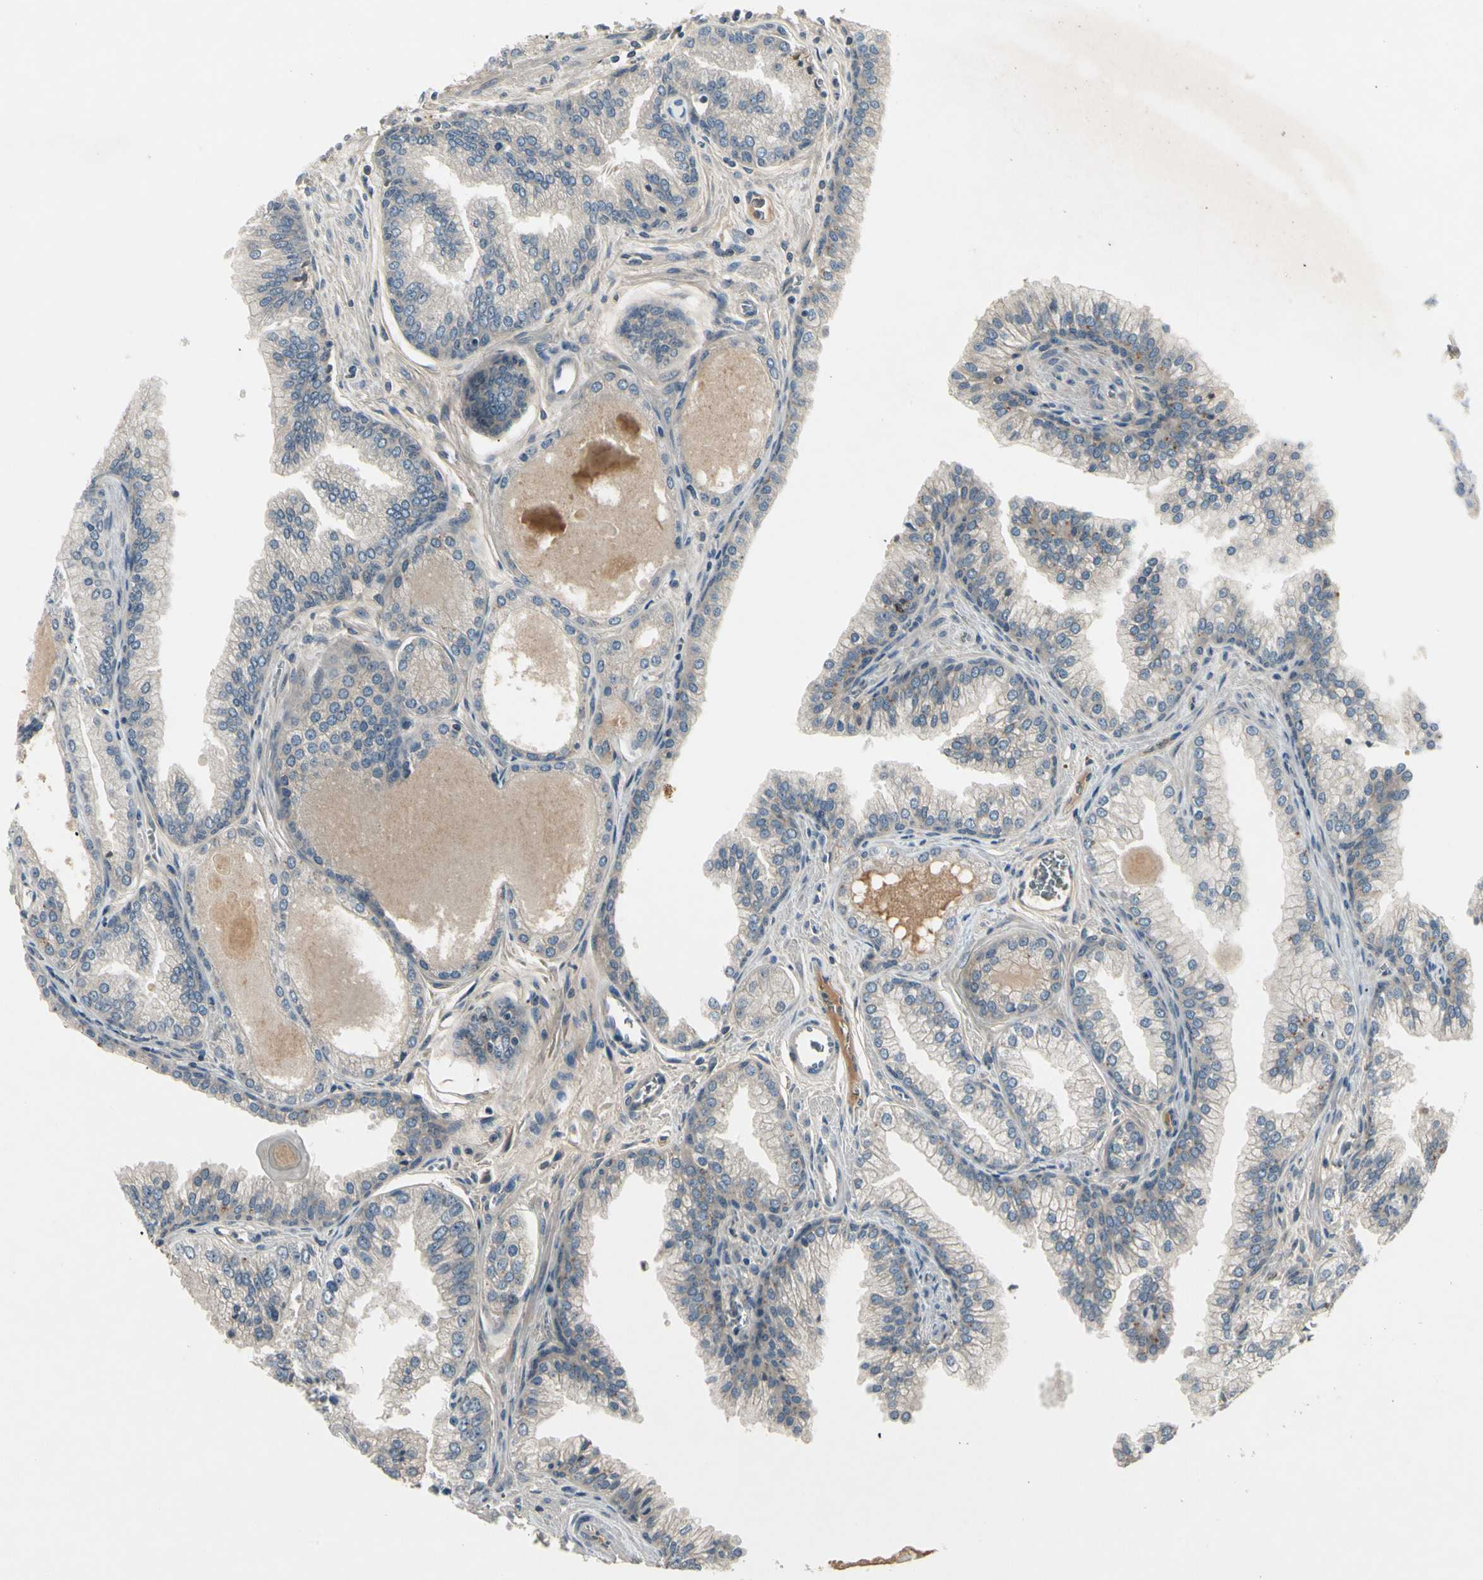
{"staining": {"intensity": "weak", "quantity": "25%-75%", "location": "cytoplasmic/membranous"}, "tissue": "prostate cancer", "cell_type": "Tumor cells", "image_type": "cancer", "snomed": [{"axis": "morphology", "description": "Adenocarcinoma, Low grade"}, {"axis": "topography", "description": "Prostate"}], "caption": "Prostate cancer stained for a protein (brown) exhibits weak cytoplasmic/membranous positive staining in approximately 25%-75% of tumor cells.", "gene": "CCL4", "patient": {"sex": "male", "age": 59}}